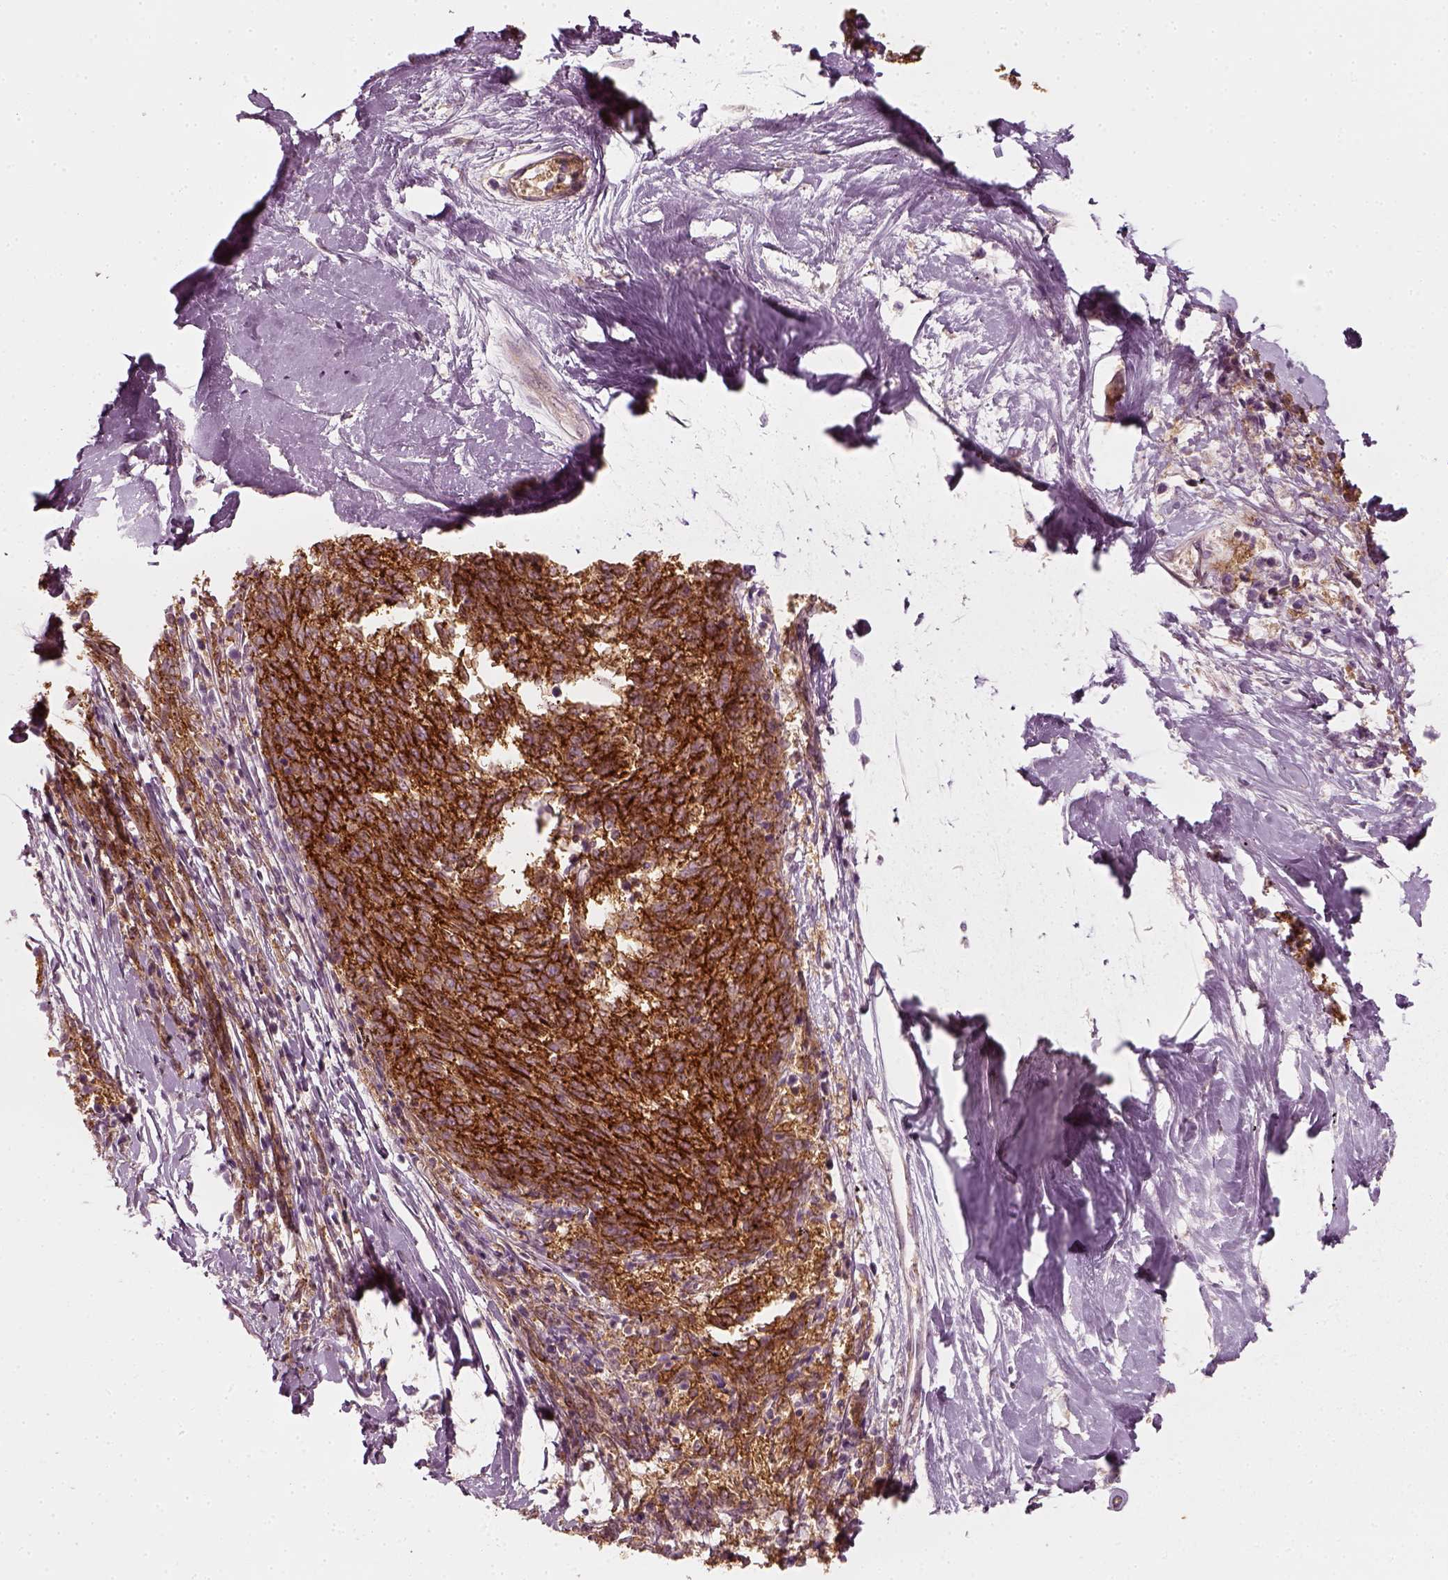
{"staining": {"intensity": "moderate", "quantity": ">75%", "location": "cytoplasmic/membranous"}, "tissue": "melanoma", "cell_type": "Tumor cells", "image_type": "cancer", "snomed": [{"axis": "morphology", "description": "Malignant melanoma, NOS"}, {"axis": "topography", "description": "Skin"}], "caption": "Immunohistochemistry staining of malignant melanoma, which shows medium levels of moderate cytoplasmic/membranous expression in approximately >75% of tumor cells indicating moderate cytoplasmic/membranous protein staining. The staining was performed using DAB (3,3'-diaminobenzidine) (brown) for protein detection and nuclei were counterstained in hematoxylin (blue).", "gene": "NPTN", "patient": {"sex": "female", "age": 72}}